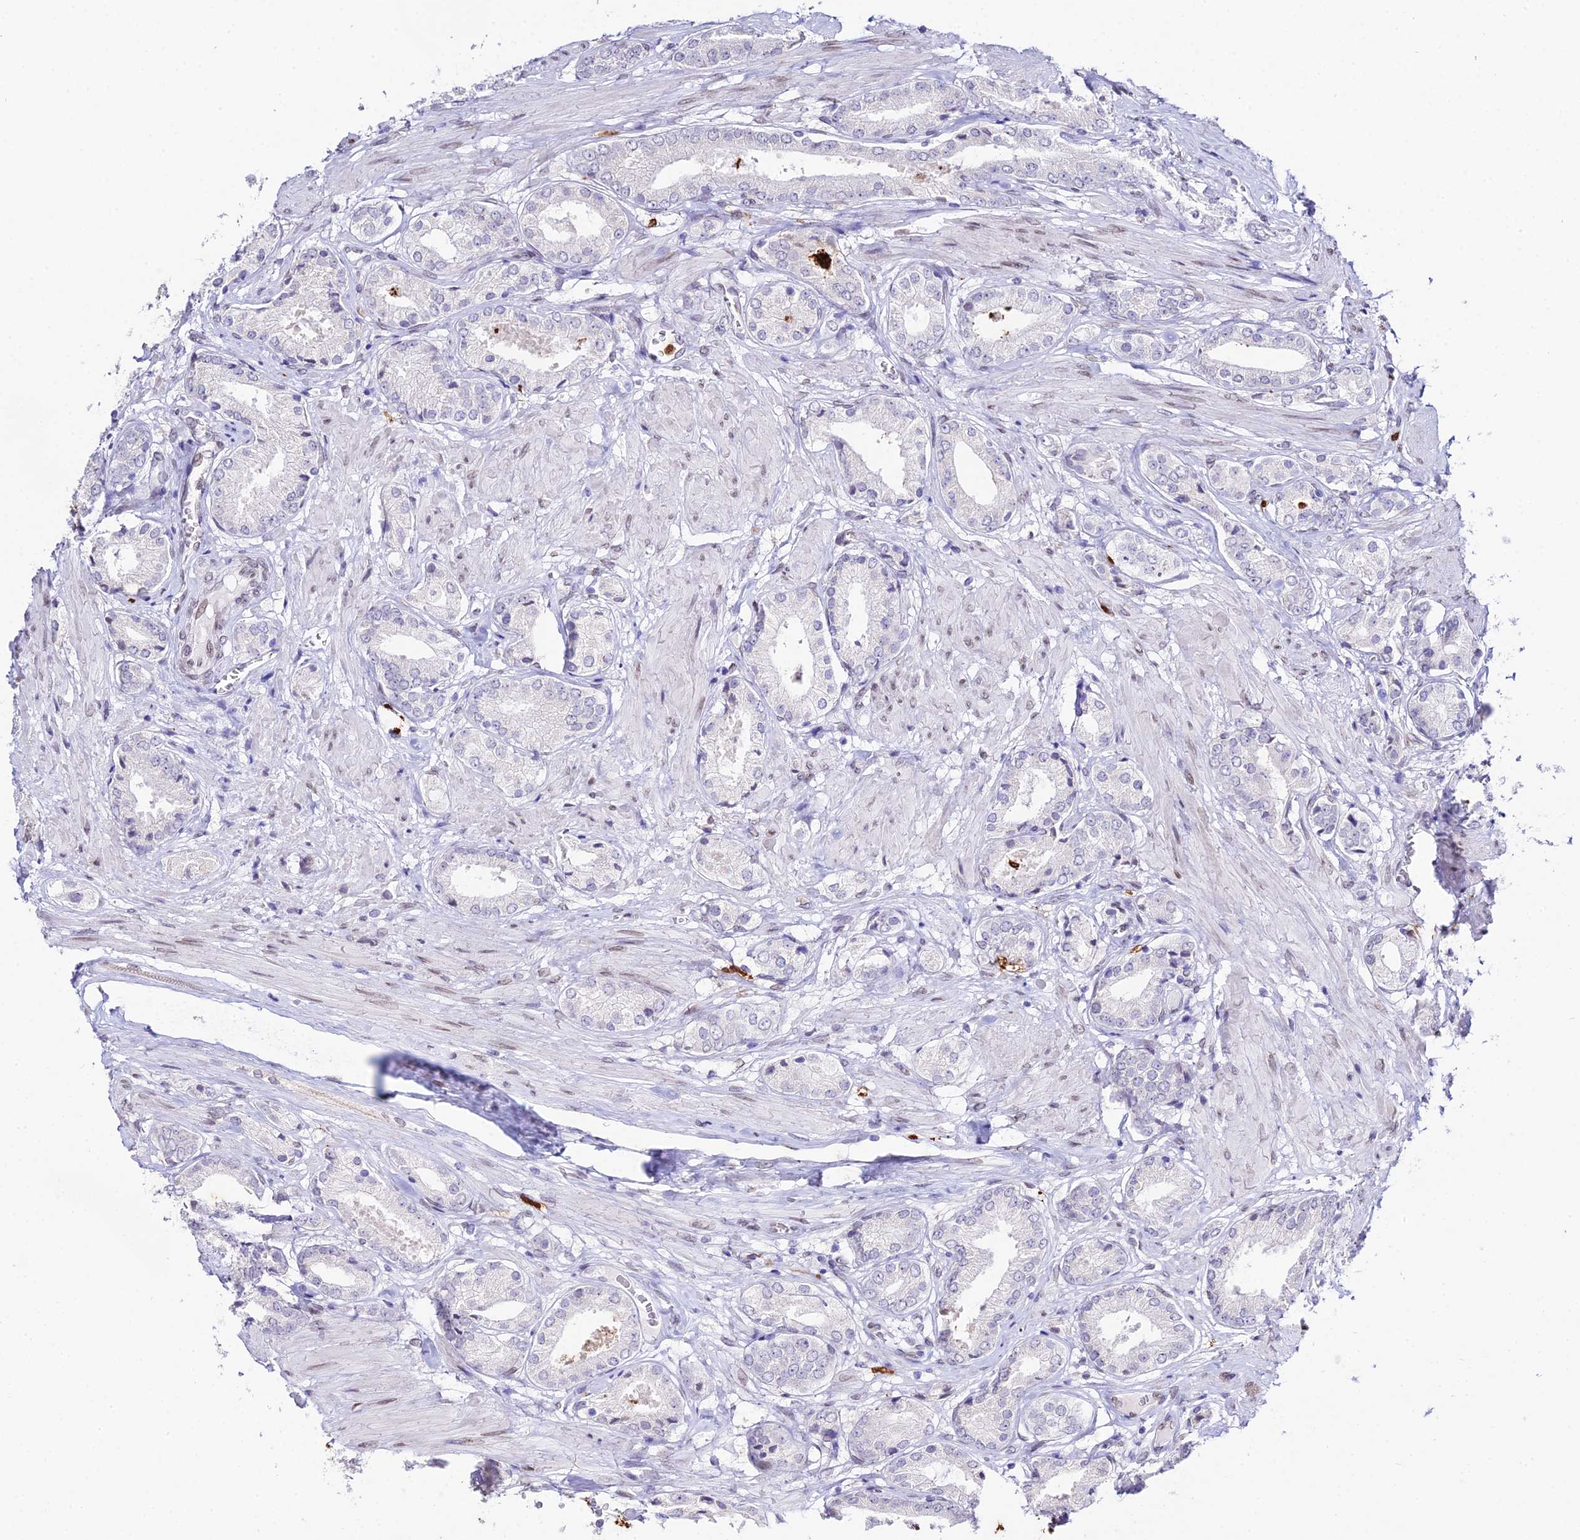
{"staining": {"intensity": "negative", "quantity": "none", "location": "none"}, "tissue": "prostate cancer", "cell_type": "Tumor cells", "image_type": "cancer", "snomed": [{"axis": "morphology", "description": "Adenocarcinoma, High grade"}, {"axis": "topography", "description": "Prostate and seminal vesicle, NOS"}], "caption": "DAB immunohistochemical staining of prostate cancer (adenocarcinoma (high-grade)) displays no significant staining in tumor cells.", "gene": "MCM10", "patient": {"sex": "male", "age": 64}}